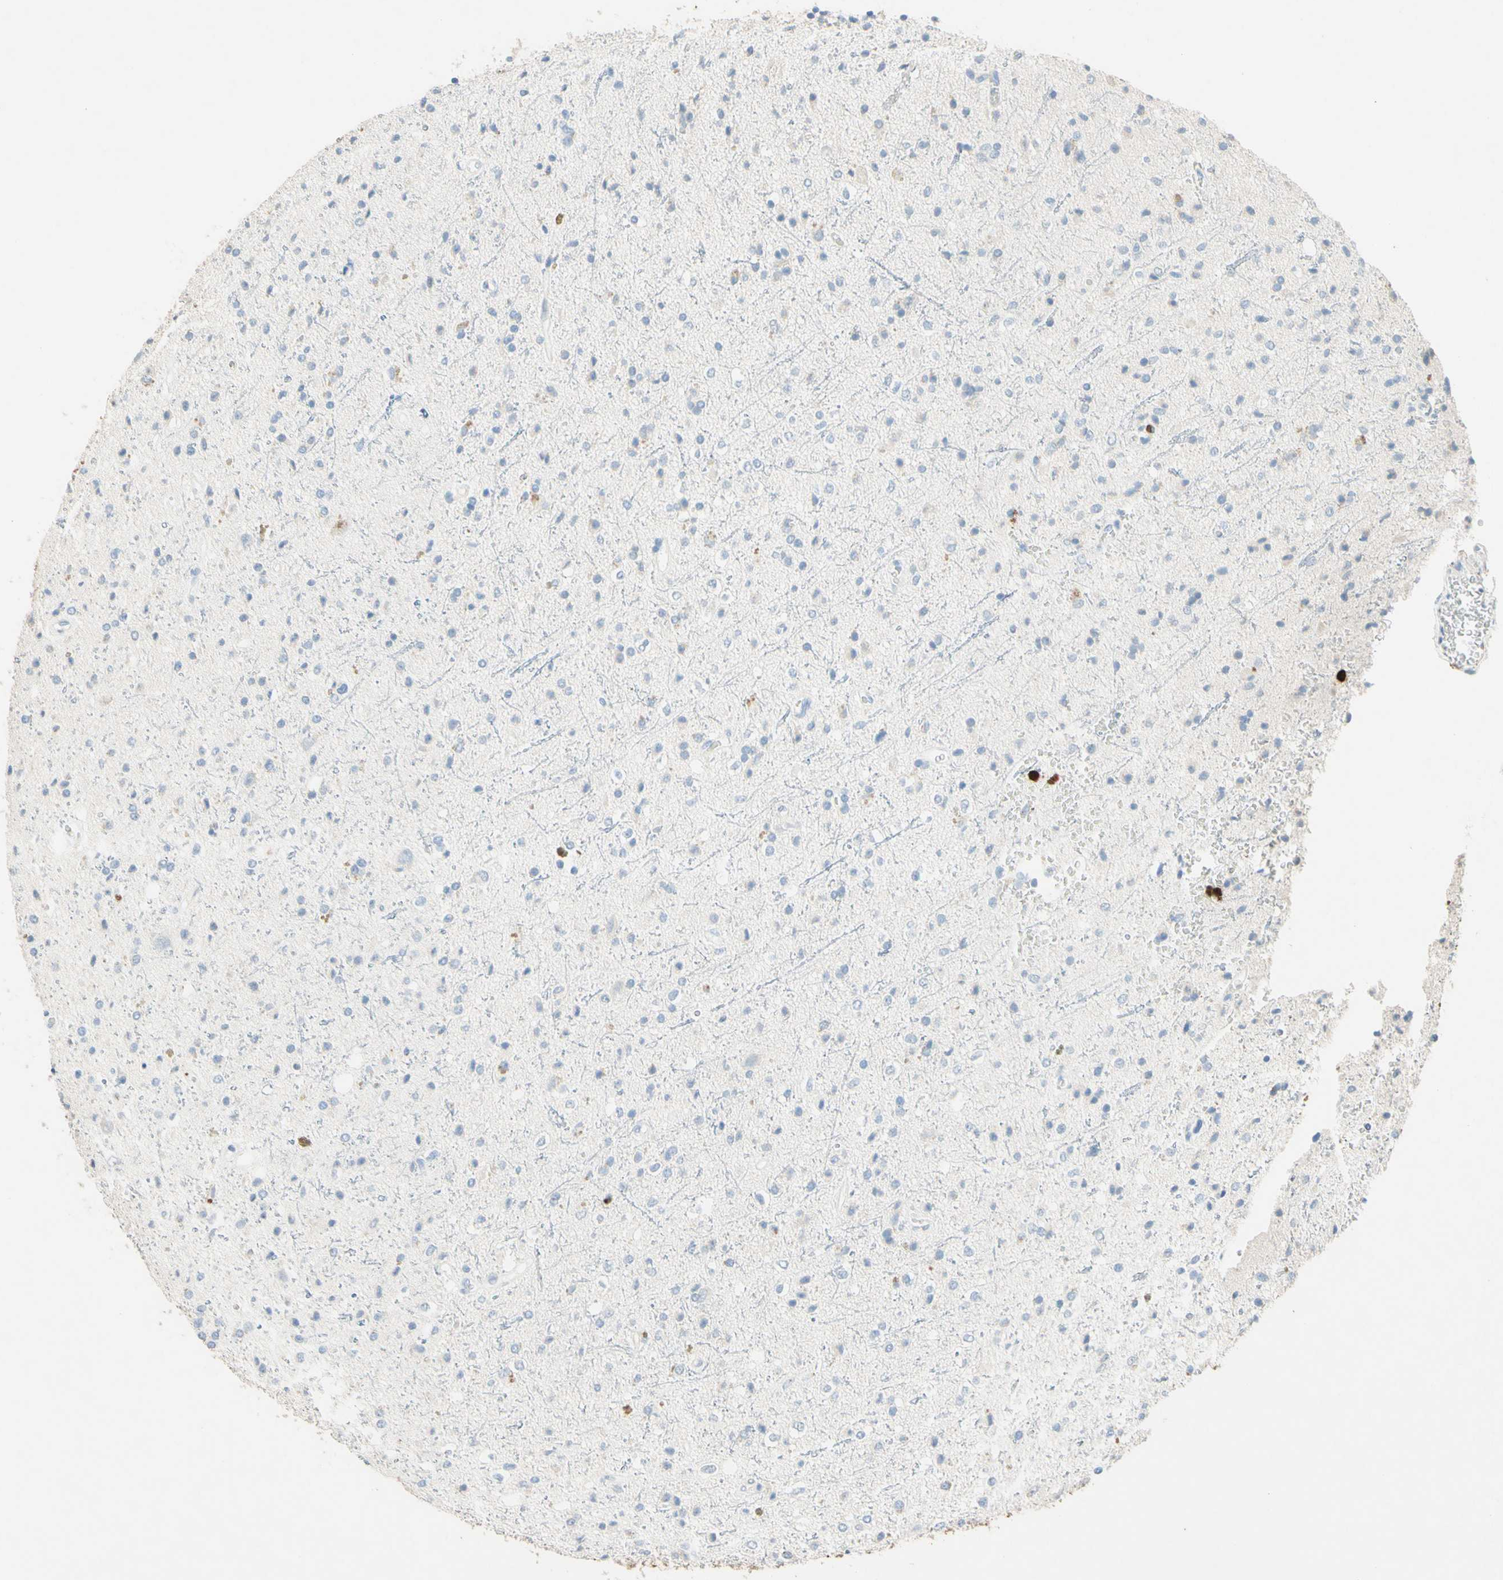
{"staining": {"intensity": "negative", "quantity": "none", "location": "none"}, "tissue": "glioma", "cell_type": "Tumor cells", "image_type": "cancer", "snomed": [{"axis": "morphology", "description": "Glioma, malignant, High grade"}, {"axis": "topography", "description": "Brain"}], "caption": "This photomicrograph is of glioma stained with immunohistochemistry to label a protein in brown with the nuclei are counter-stained blue. There is no staining in tumor cells.", "gene": "NFKBIZ", "patient": {"sex": "male", "age": 47}}